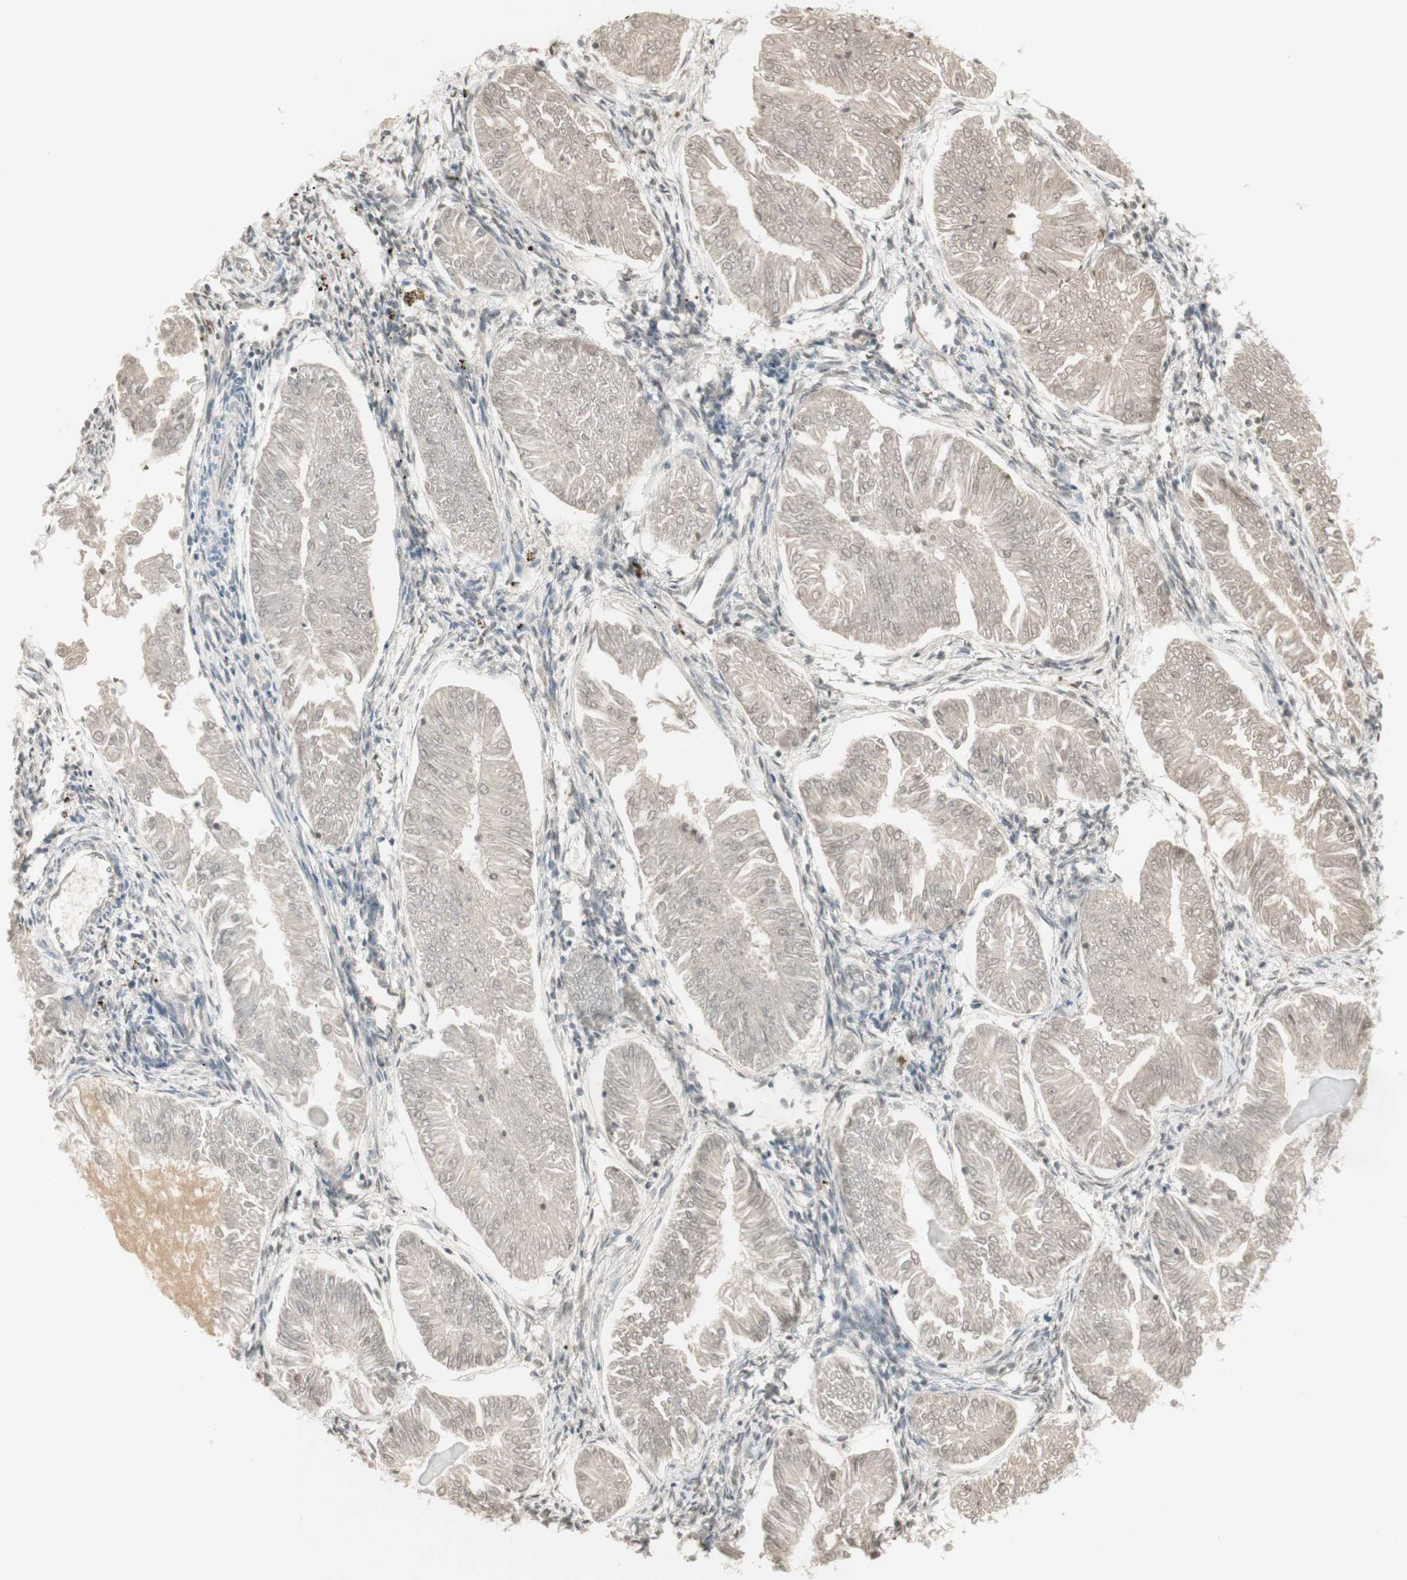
{"staining": {"intensity": "weak", "quantity": "<25%", "location": "cytoplasmic/membranous,nuclear"}, "tissue": "endometrial cancer", "cell_type": "Tumor cells", "image_type": "cancer", "snomed": [{"axis": "morphology", "description": "Adenocarcinoma, NOS"}, {"axis": "topography", "description": "Endometrium"}], "caption": "This histopathology image is of adenocarcinoma (endometrial) stained with IHC to label a protein in brown with the nuclei are counter-stained blue. There is no expression in tumor cells.", "gene": "NID1", "patient": {"sex": "female", "age": 53}}